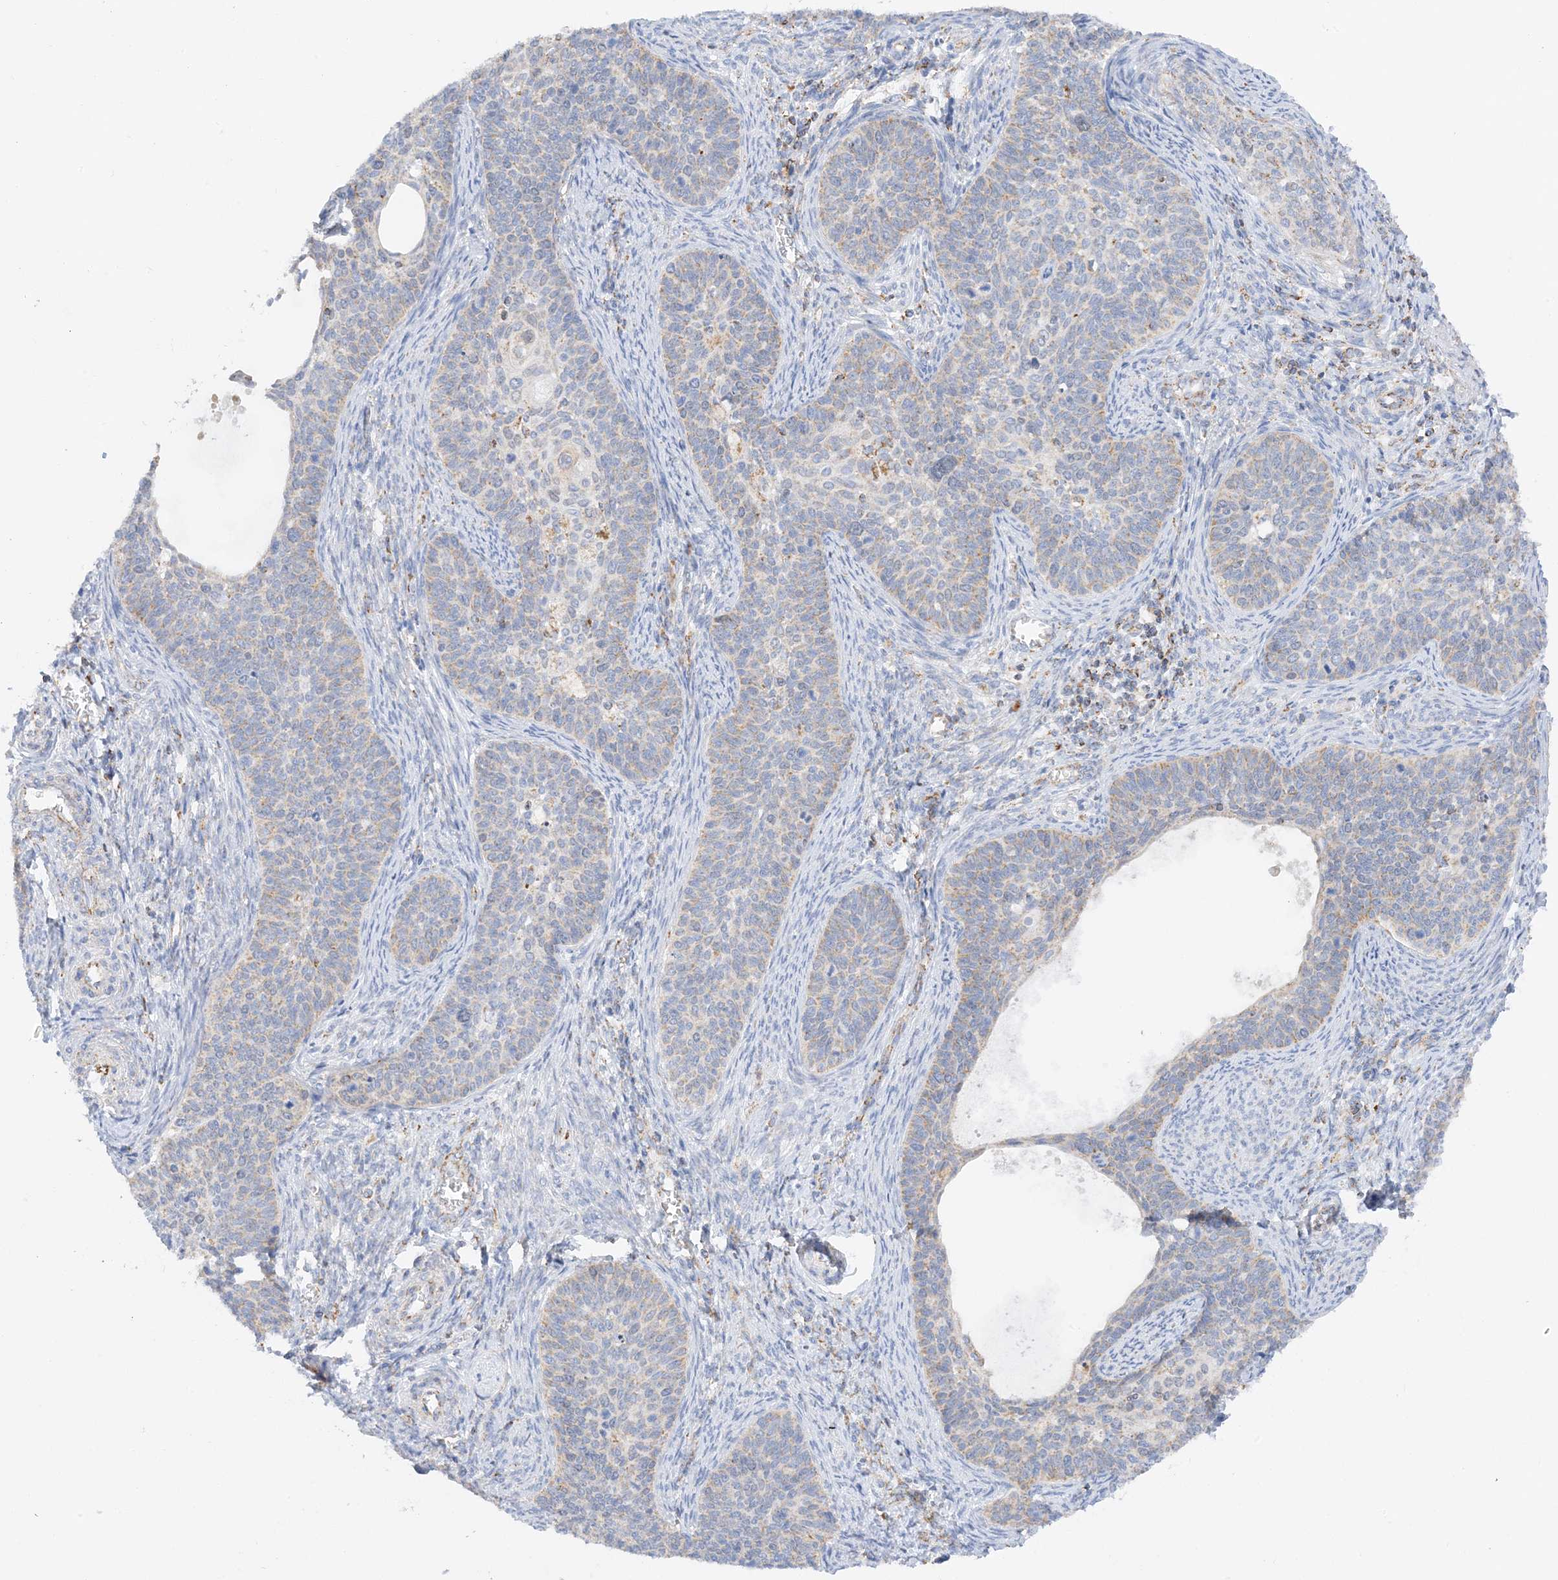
{"staining": {"intensity": "weak", "quantity": "<25%", "location": "cytoplasmic/membranous"}, "tissue": "cervical cancer", "cell_type": "Tumor cells", "image_type": "cancer", "snomed": [{"axis": "morphology", "description": "Squamous cell carcinoma, NOS"}, {"axis": "topography", "description": "Cervix"}], "caption": "This is an IHC photomicrograph of cervical cancer. There is no staining in tumor cells.", "gene": "CAPN13", "patient": {"sex": "female", "age": 33}}